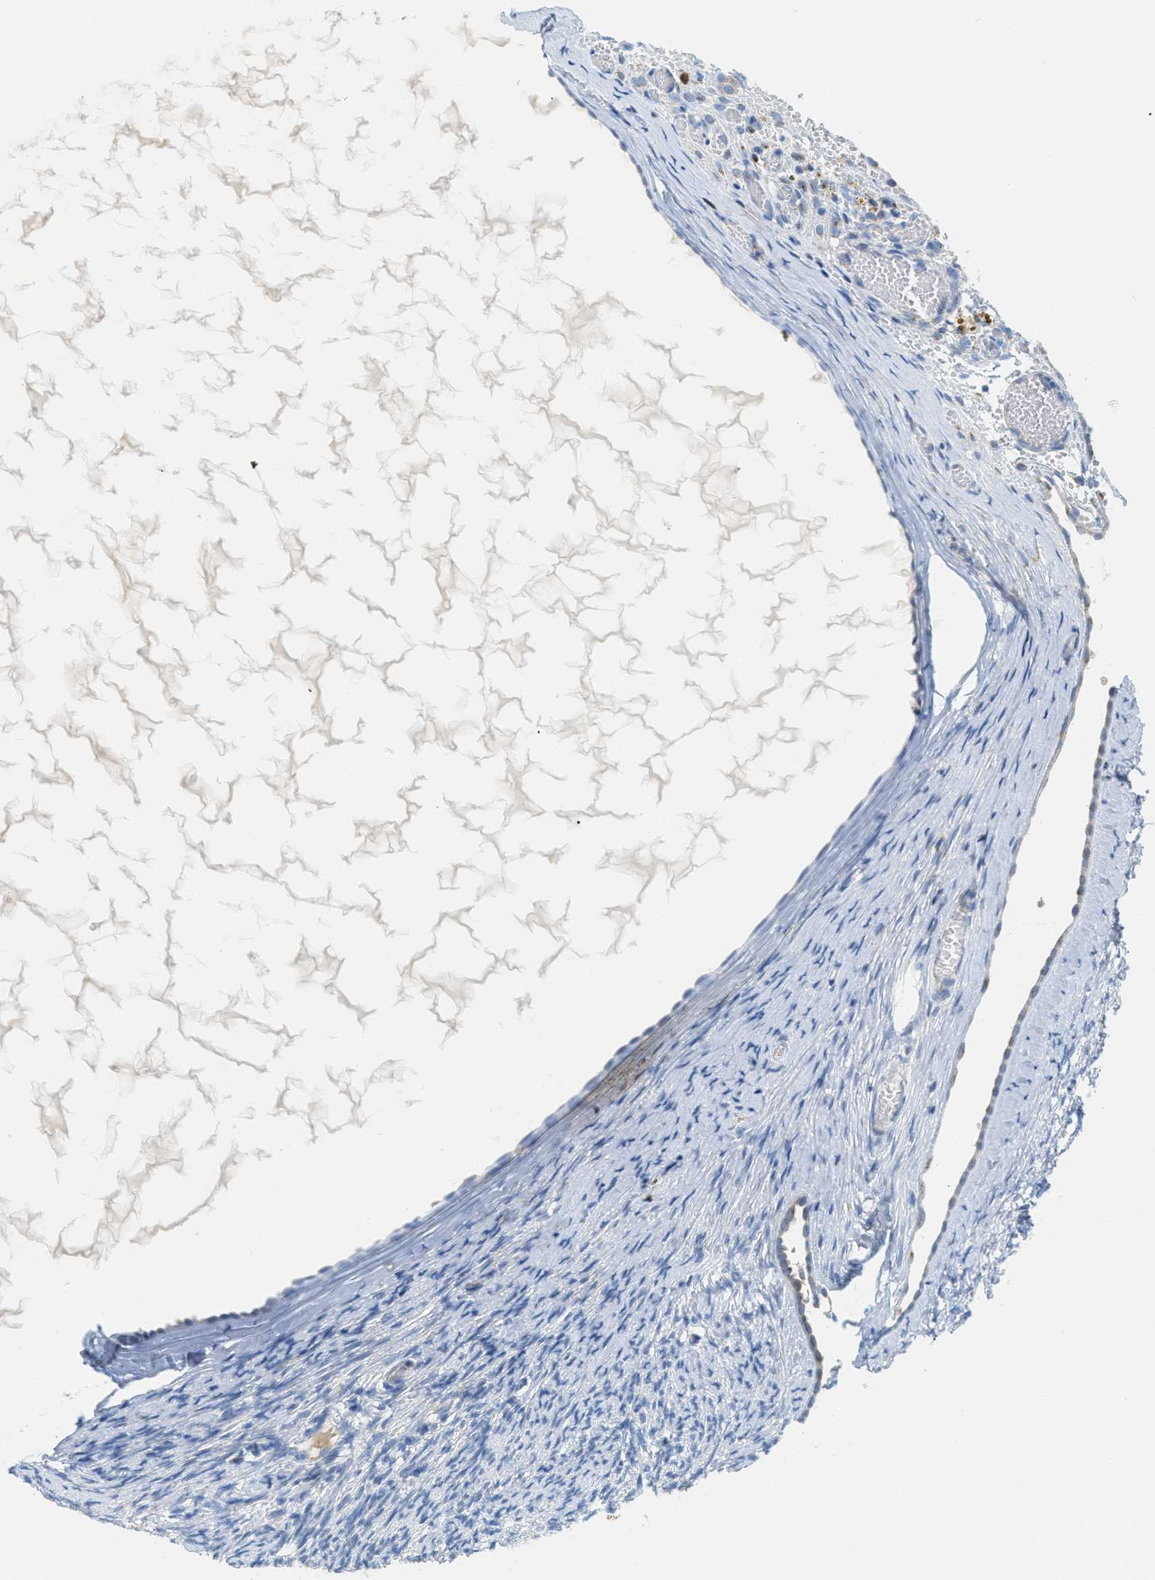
{"staining": {"intensity": "negative", "quantity": "none", "location": "none"}, "tissue": "ovary", "cell_type": "Ovarian stroma cells", "image_type": "normal", "snomed": [{"axis": "morphology", "description": "Normal tissue, NOS"}, {"axis": "topography", "description": "Ovary"}], "caption": "This is a micrograph of immunohistochemistry staining of unremarkable ovary, which shows no positivity in ovarian stroma cells. (Stains: DAB (3,3'-diaminobenzidine) IHC with hematoxylin counter stain, Microscopy: brightfield microscopy at high magnification).", "gene": "ORC6", "patient": {"sex": "female", "age": 33}}